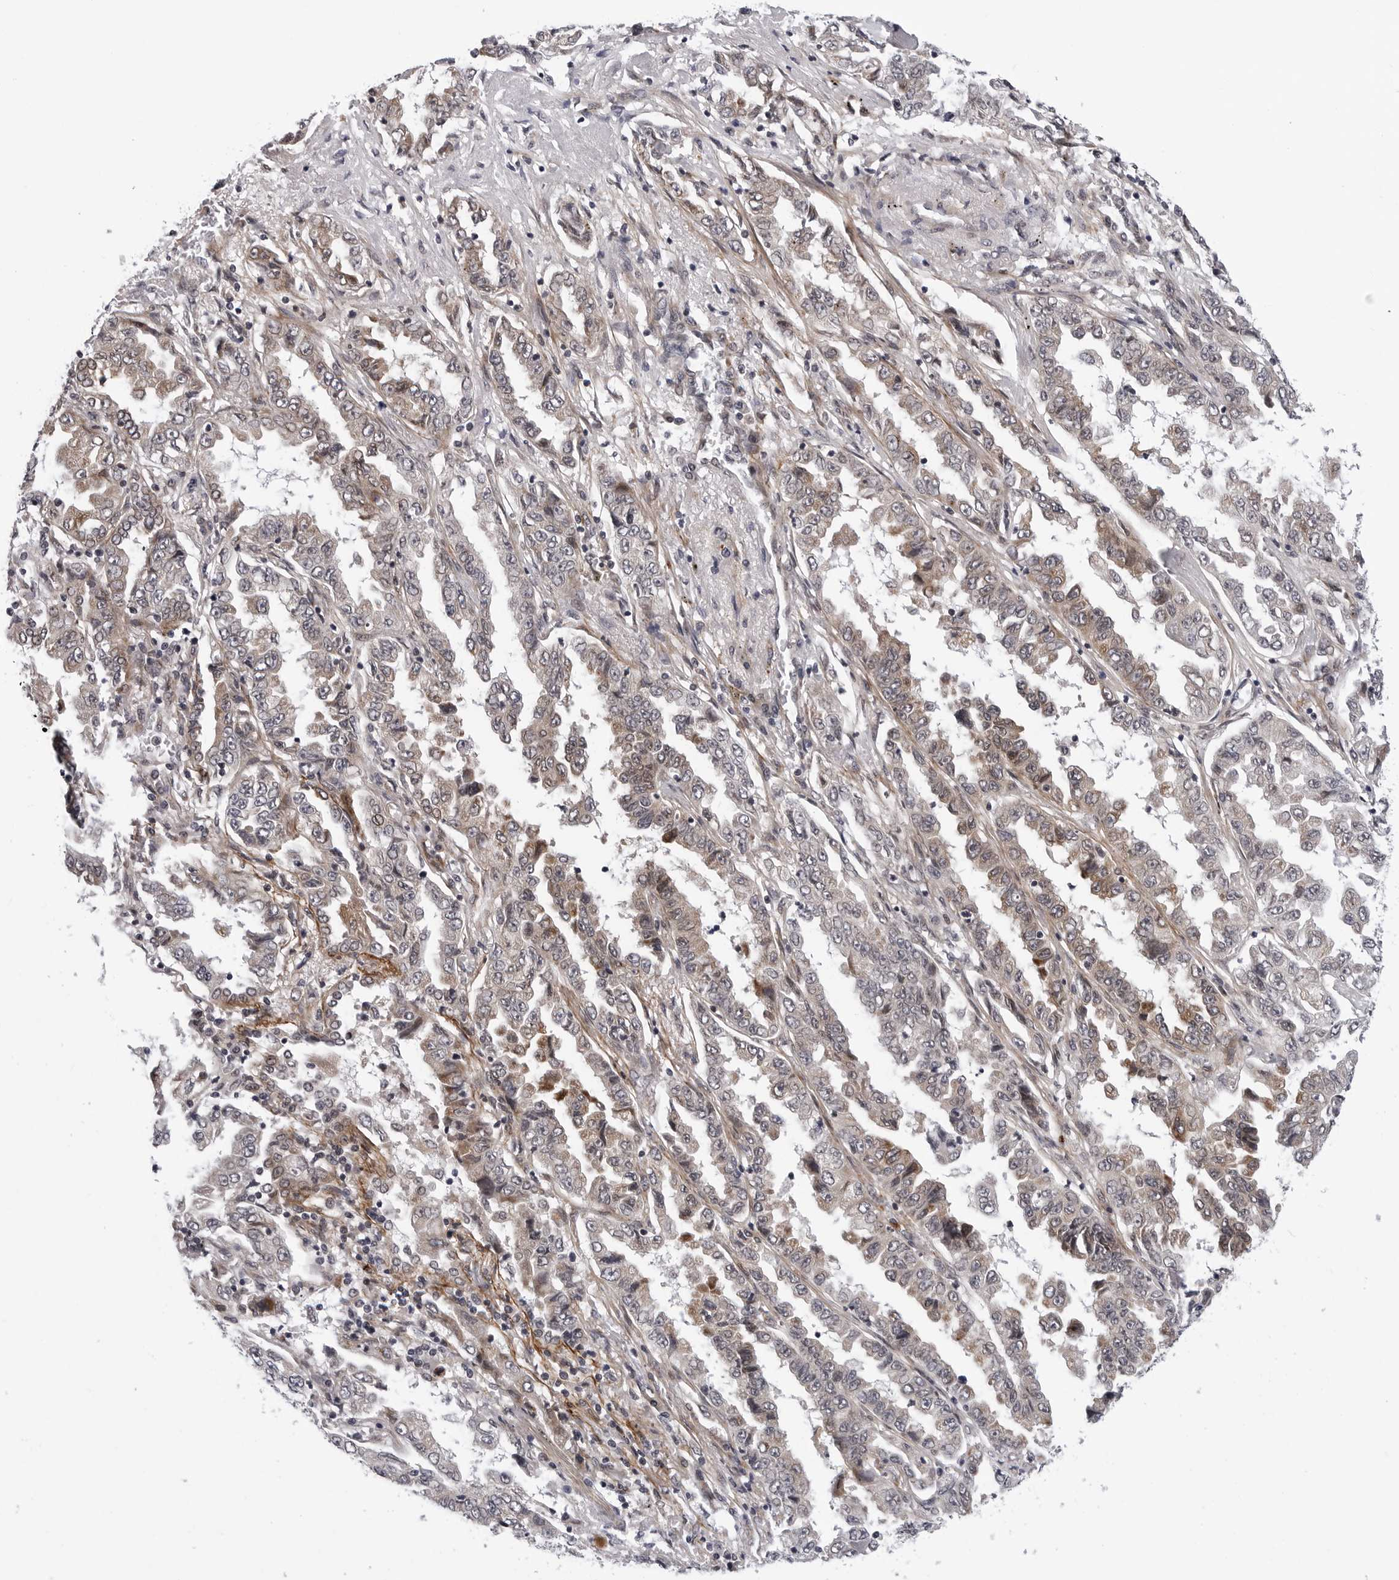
{"staining": {"intensity": "weak", "quantity": ">75%", "location": "cytoplasmic/membranous"}, "tissue": "lung cancer", "cell_type": "Tumor cells", "image_type": "cancer", "snomed": [{"axis": "morphology", "description": "Adenocarcinoma, NOS"}, {"axis": "topography", "description": "Lung"}], "caption": "Protein staining shows weak cytoplasmic/membranous expression in about >75% of tumor cells in lung cancer (adenocarcinoma).", "gene": "KIAA1614", "patient": {"sex": "female", "age": 51}}